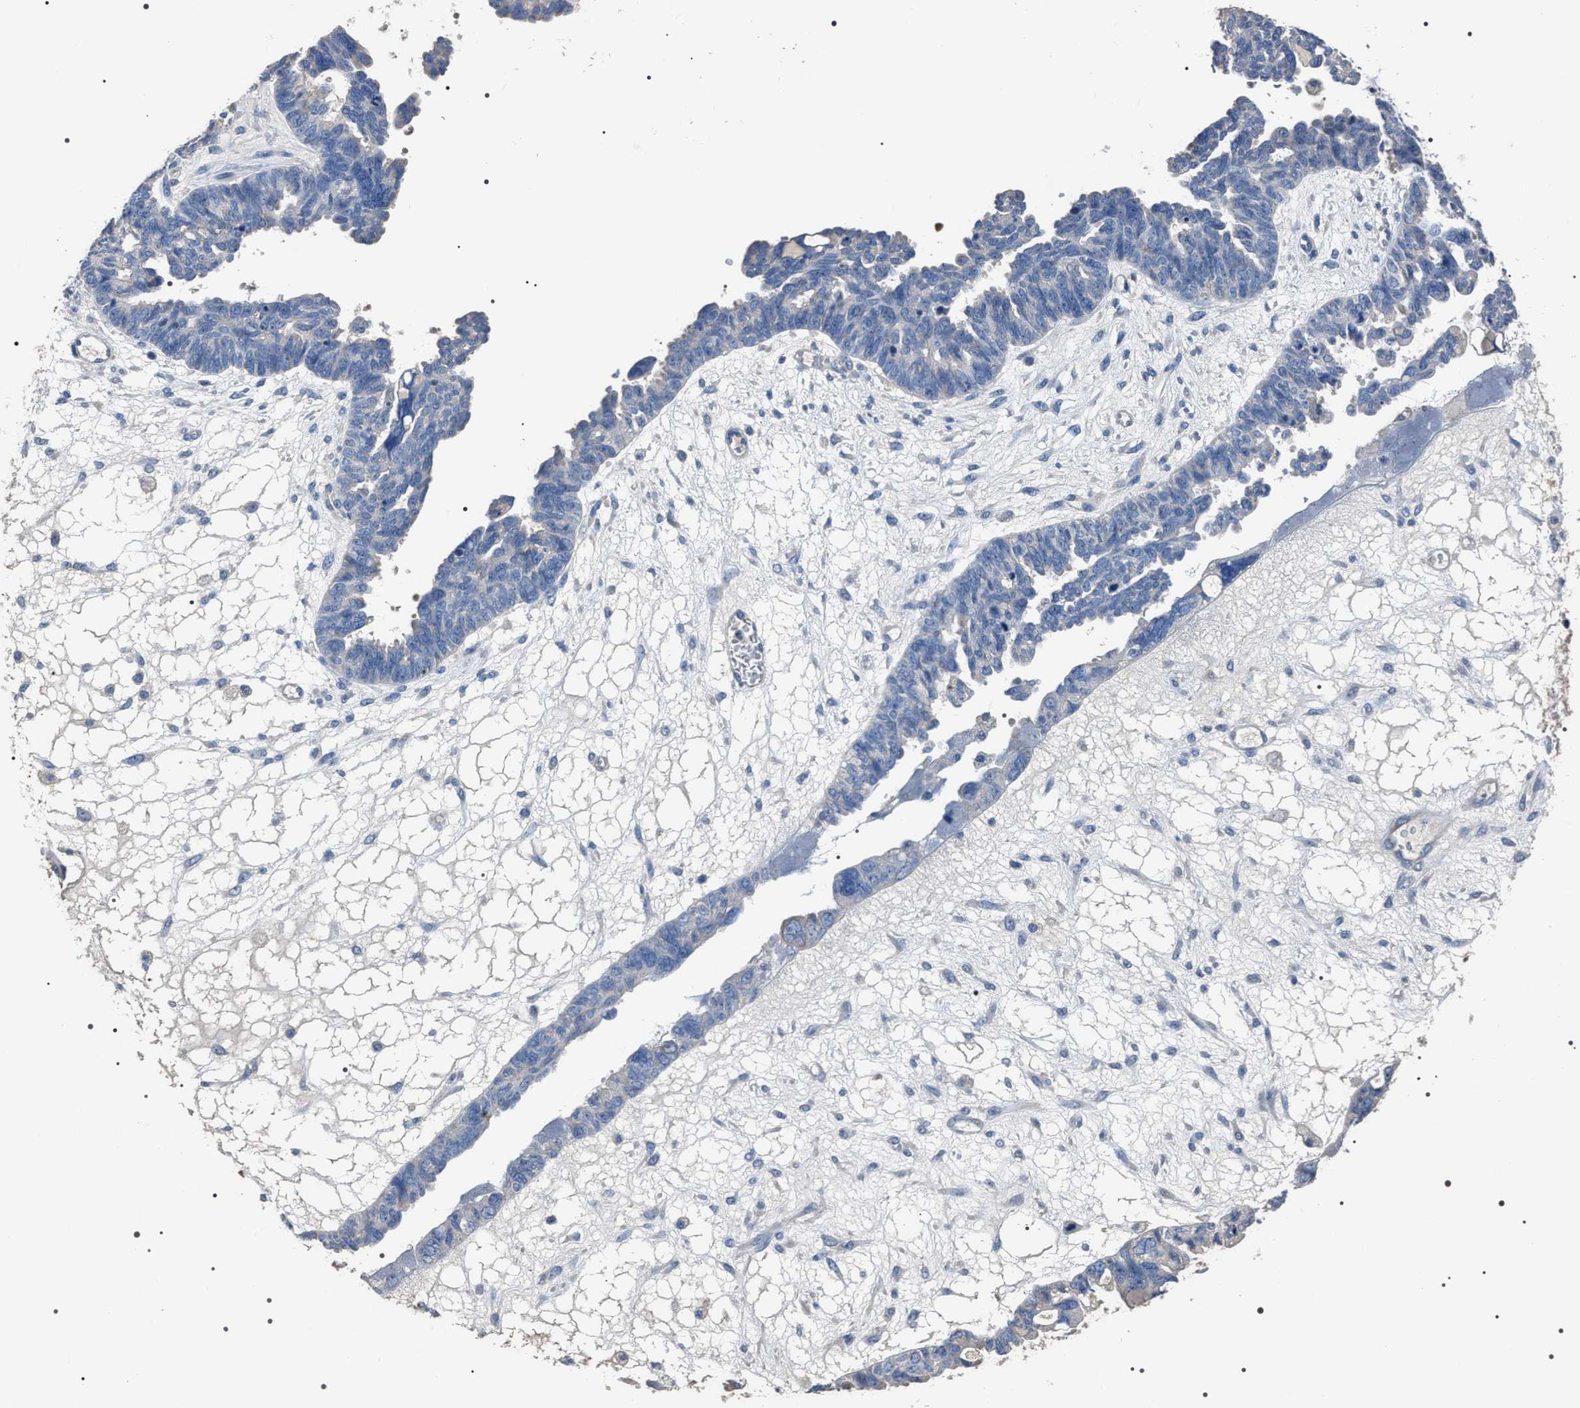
{"staining": {"intensity": "negative", "quantity": "none", "location": "none"}, "tissue": "ovarian cancer", "cell_type": "Tumor cells", "image_type": "cancer", "snomed": [{"axis": "morphology", "description": "Cystadenocarcinoma, serous, NOS"}, {"axis": "topography", "description": "Ovary"}], "caption": "Tumor cells show no significant protein staining in serous cystadenocarcinoma (ovarian).", "gene": "TRIM54", "patient": {"sex": "female", "age": 79}}